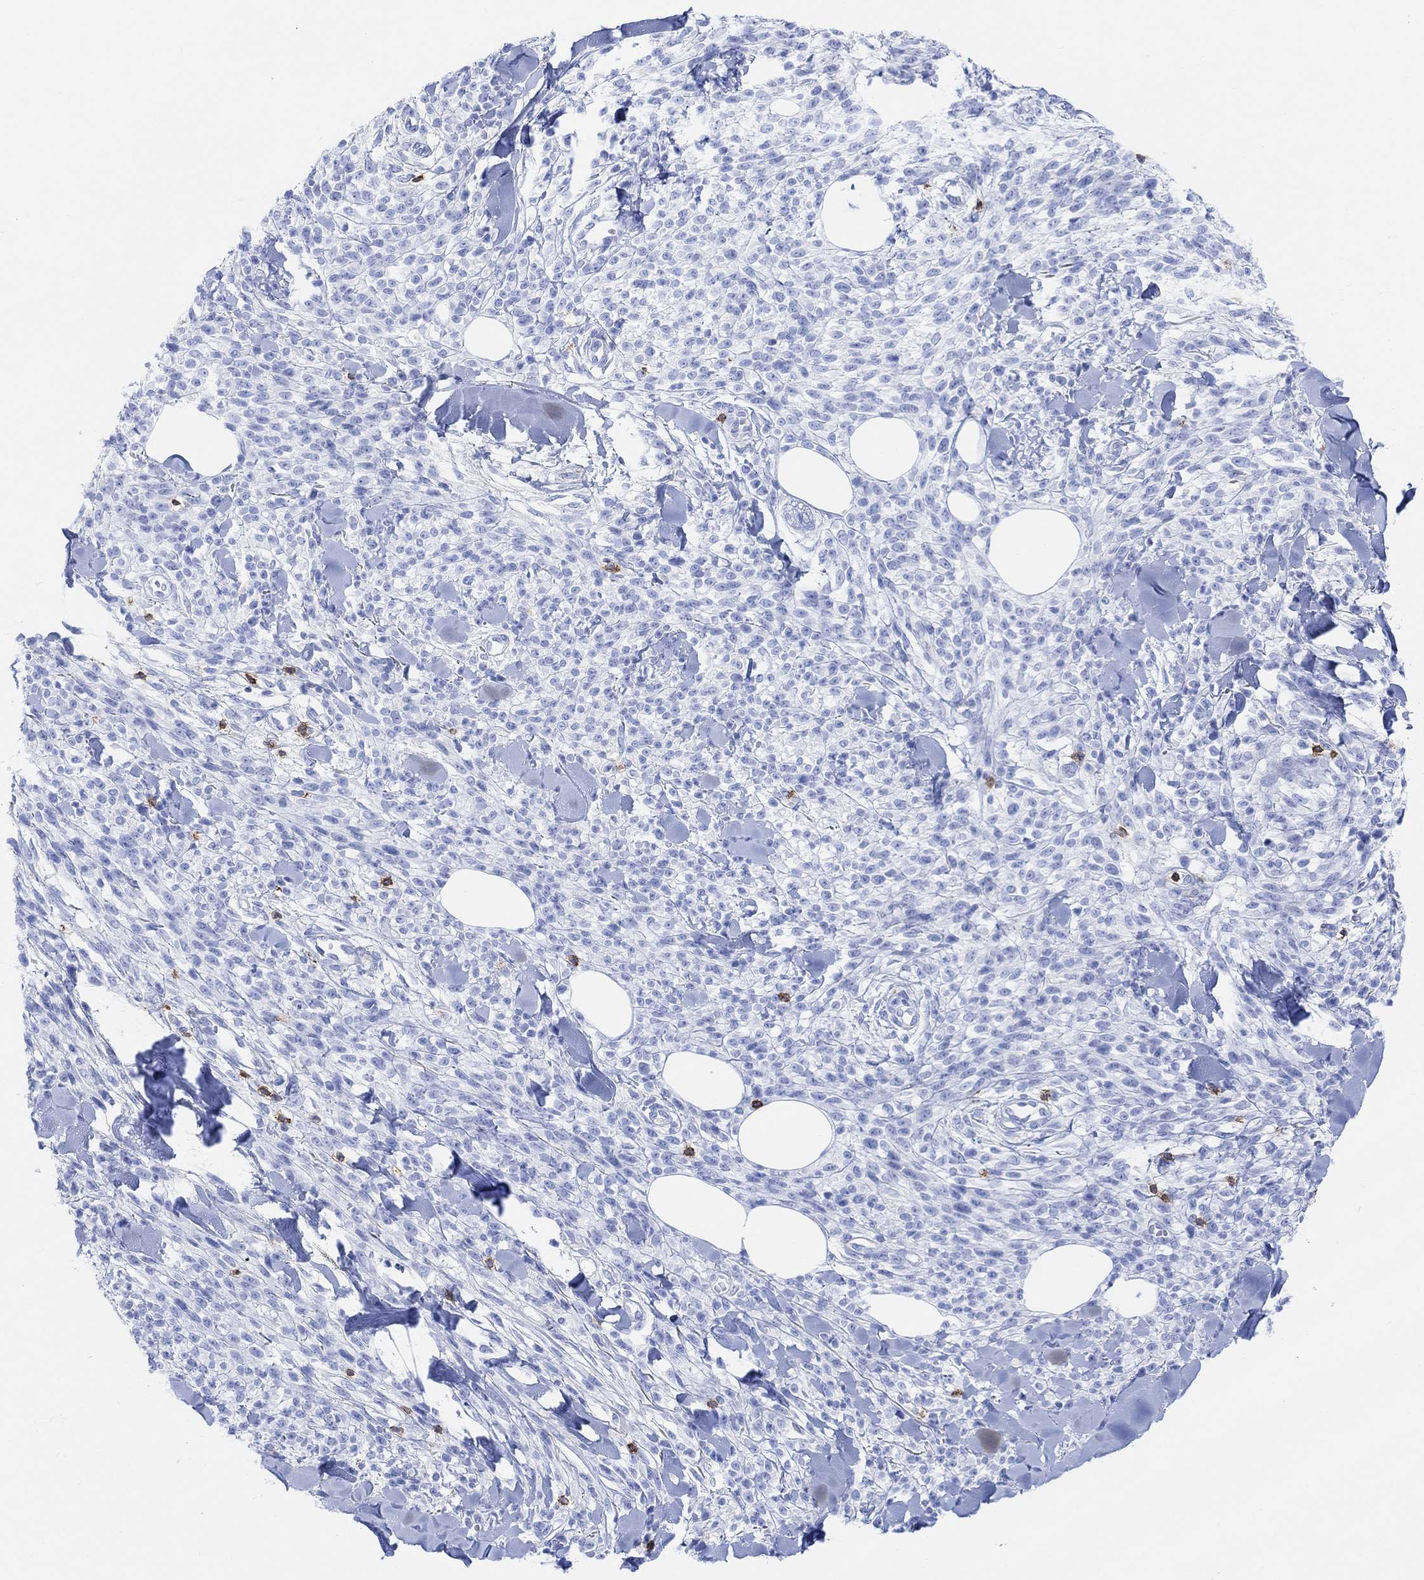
{"staining": {"intensity": "negative", "quantity": "none", "location": "none"}, "tissue": "melanoma", "cell_type": "Tumor cells", "image_type": "cancer", "snomed": [{"axis": "morphology", "description": "Malignant melanoma, NOS"}, {"axis": "topography", "description": "Skin"}, {"axis": "topography", "description": "Skin of trunk"}], "caption": "An image of human melanoma is negative for staining in tumor cells. (Stains: DAB immunohistochemistry (IHC) with hematoxylin counter stain, Microscopy: brightfield microscopy at high magnification).", "gene": "GPR65", "patient": {"sex": "male", "age": 74}}